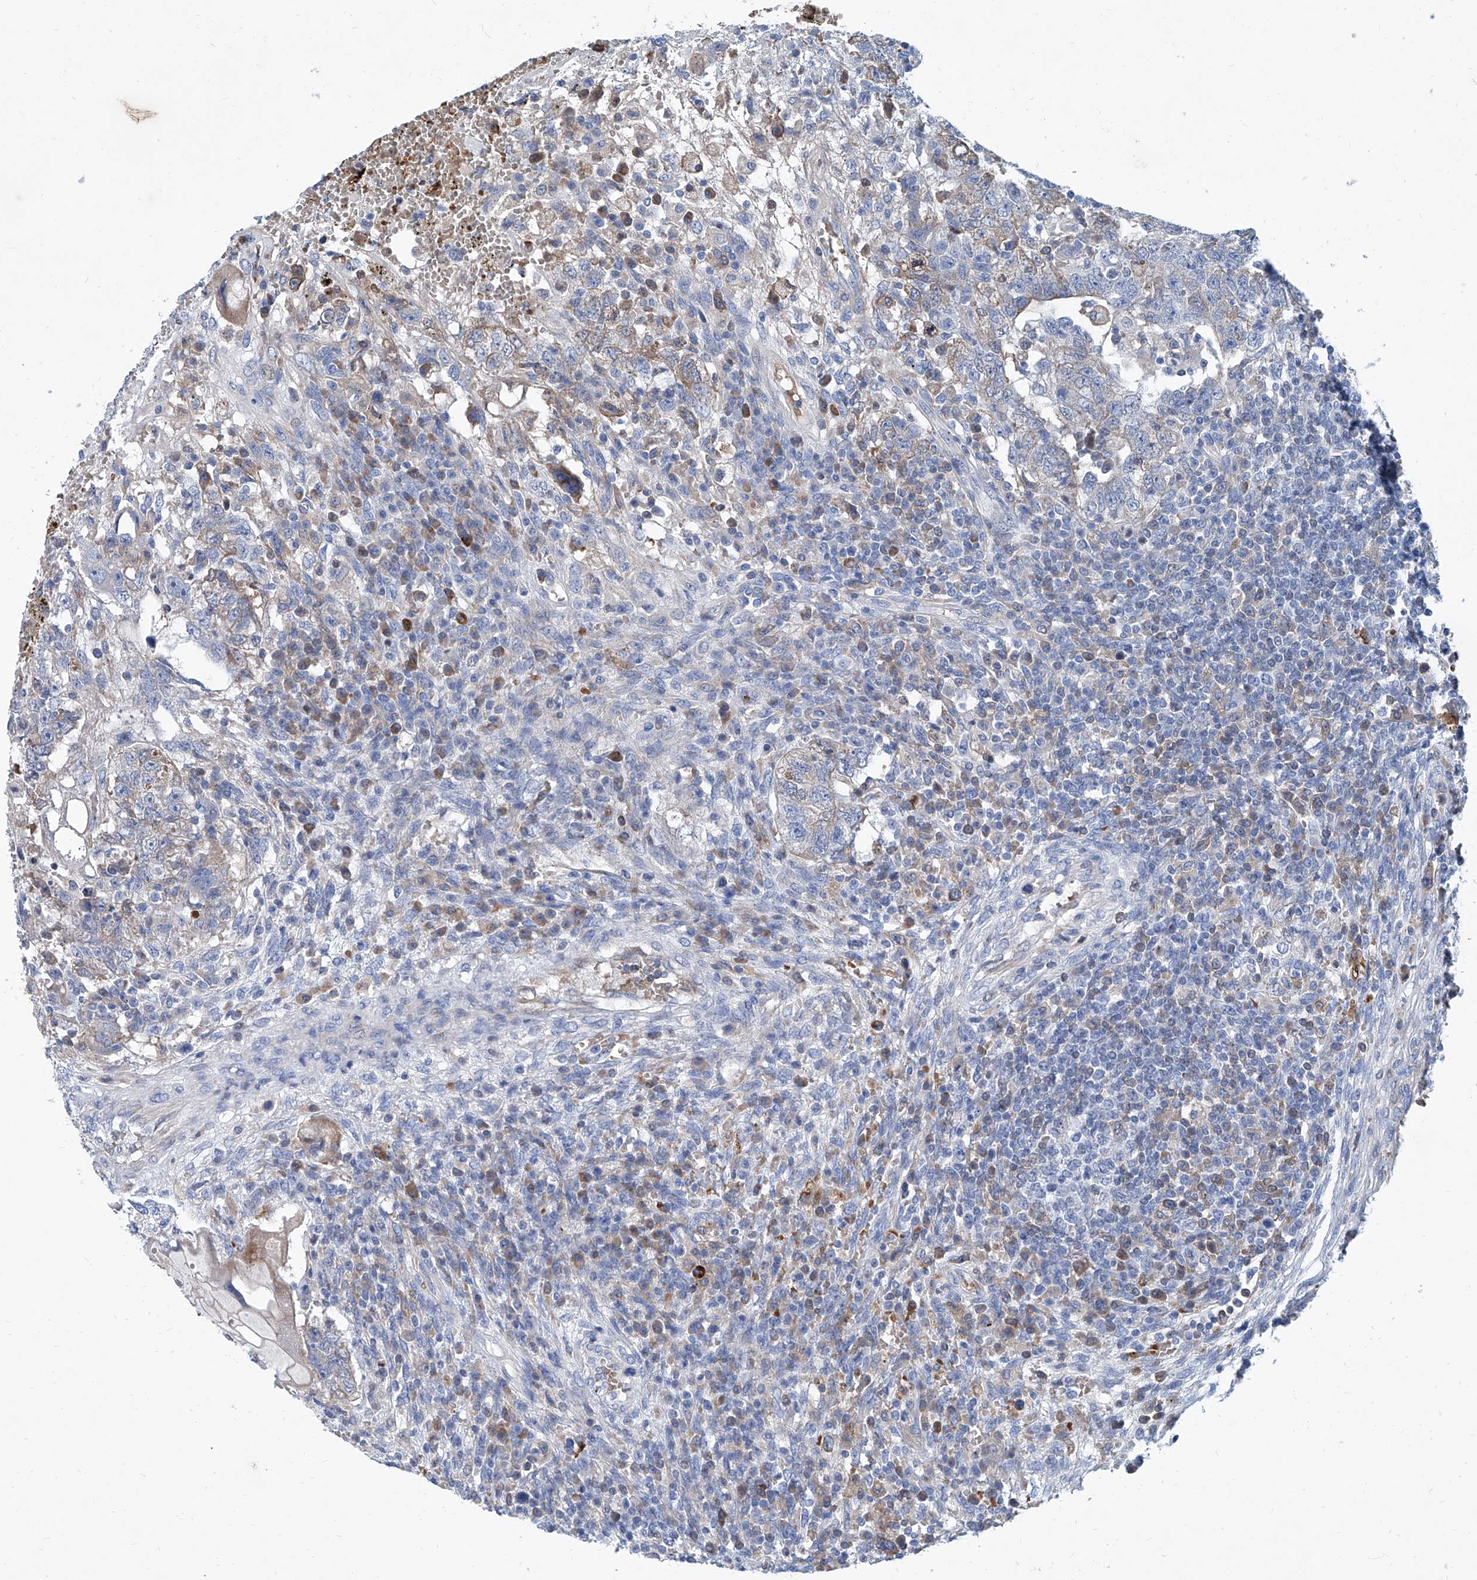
{"staining": {"intensity": "negative", "quantity": "none", "location": "none"}, "tissue": "testis cancer", "cell_type": "Tumor cells", "image_type": "cancer", "snomed": [{"axis": "morphology", "description": "Carcinoma, Embryonal, NOS"}, {"axis": "topography", "description": "Testis"}], "caption": "Immunohistochemical staining of human embryonal carcinoma (testis) reveals no significant staining in tumor cells.", "gene": "FPR2", "patient": {"sex": "male", "age": 26}}